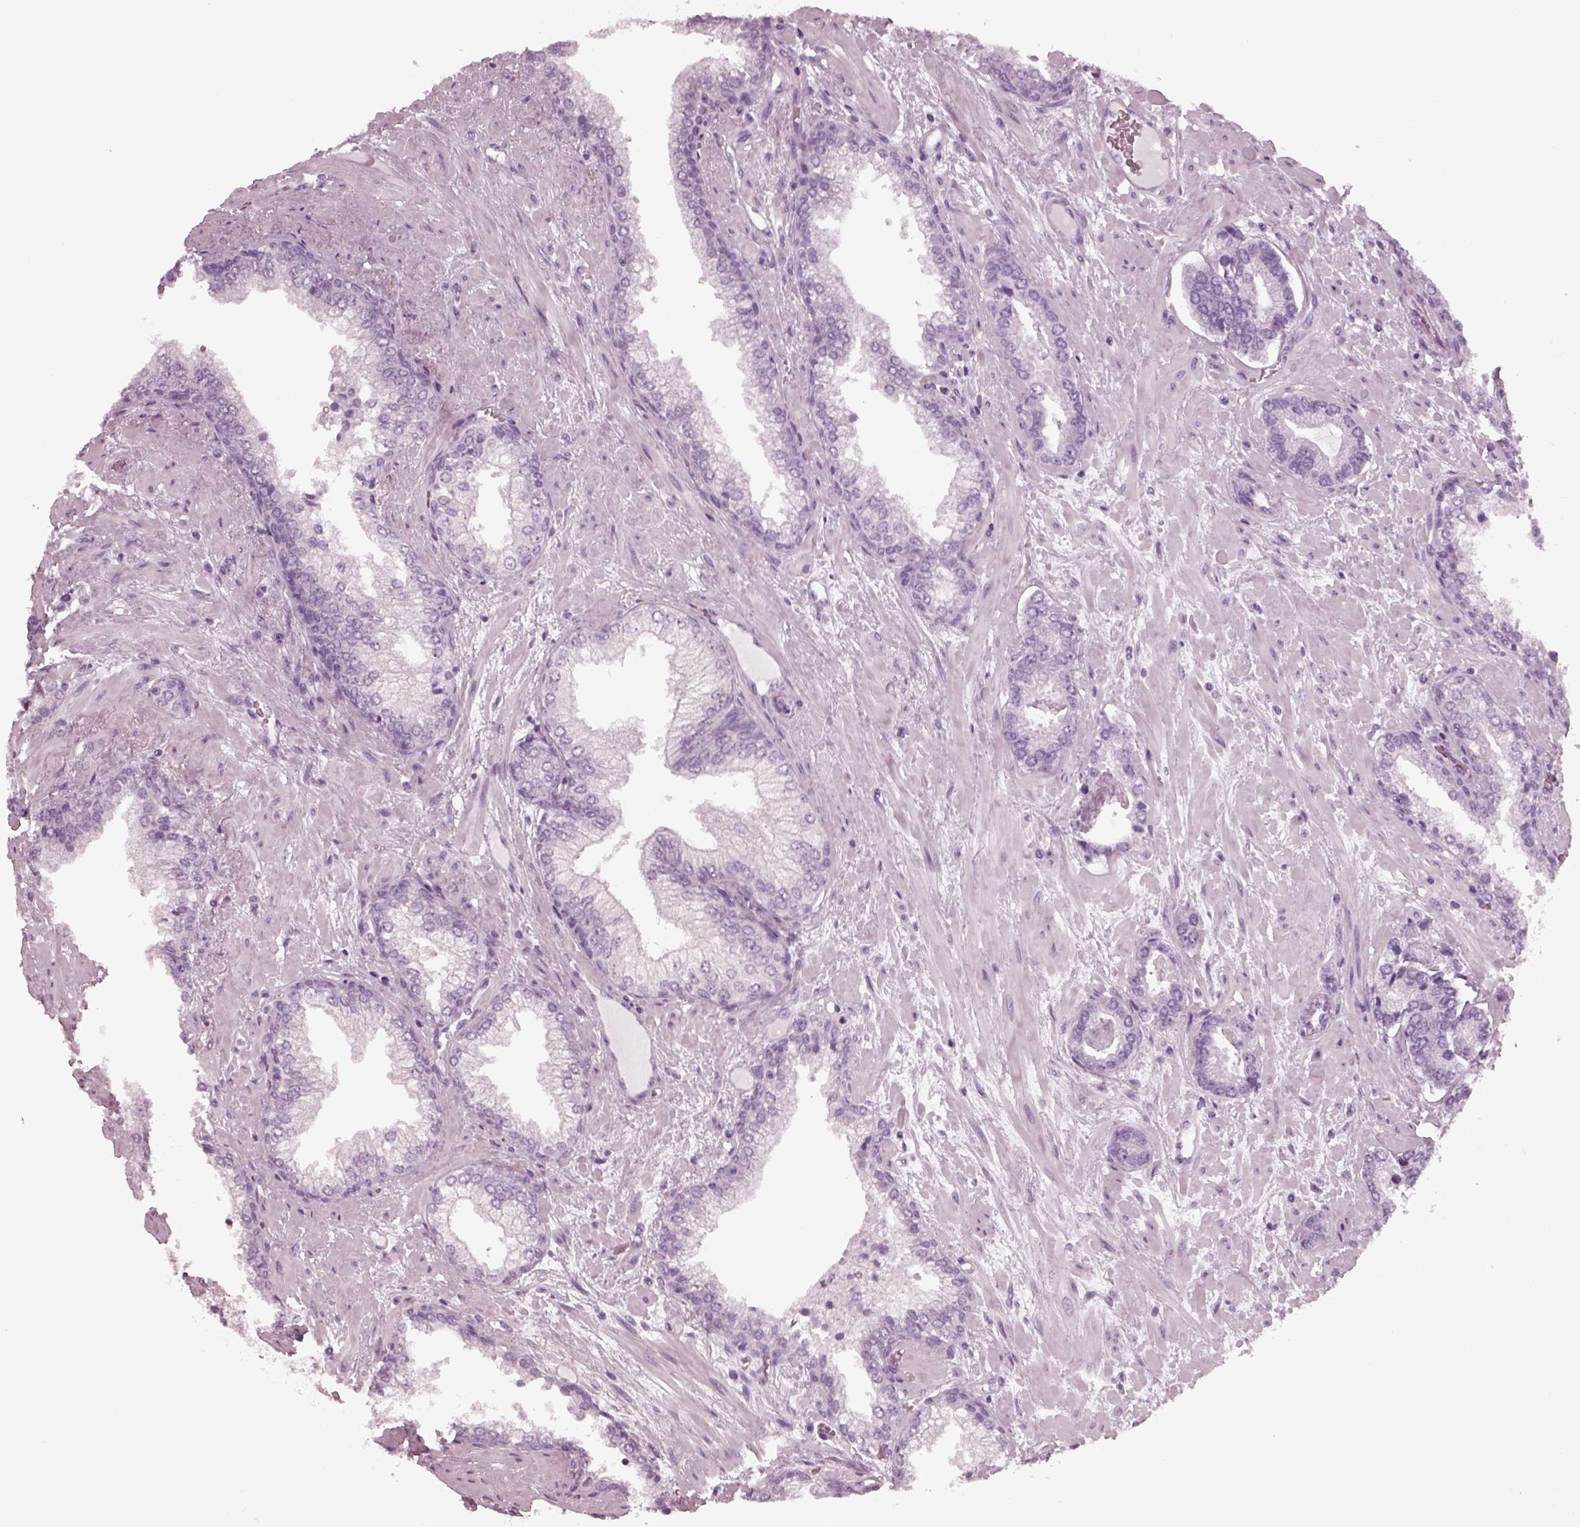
{"staining": {"intensity": "negative", "quantity": "none", "location": "none"}, "tissue": "prostate cancer", "cell_type": "Tumor cells", "image_type": "cancer", "snomed": [{"axis": "morphology", "description": "Adenocarcinoma, Low grade"}, {"axis": "topography", "description": "Prostate"}], "caption": "Photomicrograph shows no protein expression in tumor cells of prostate cancer tissue.", "gene": "RCVRN", "patient": {"sex": "male", "age": 61}}